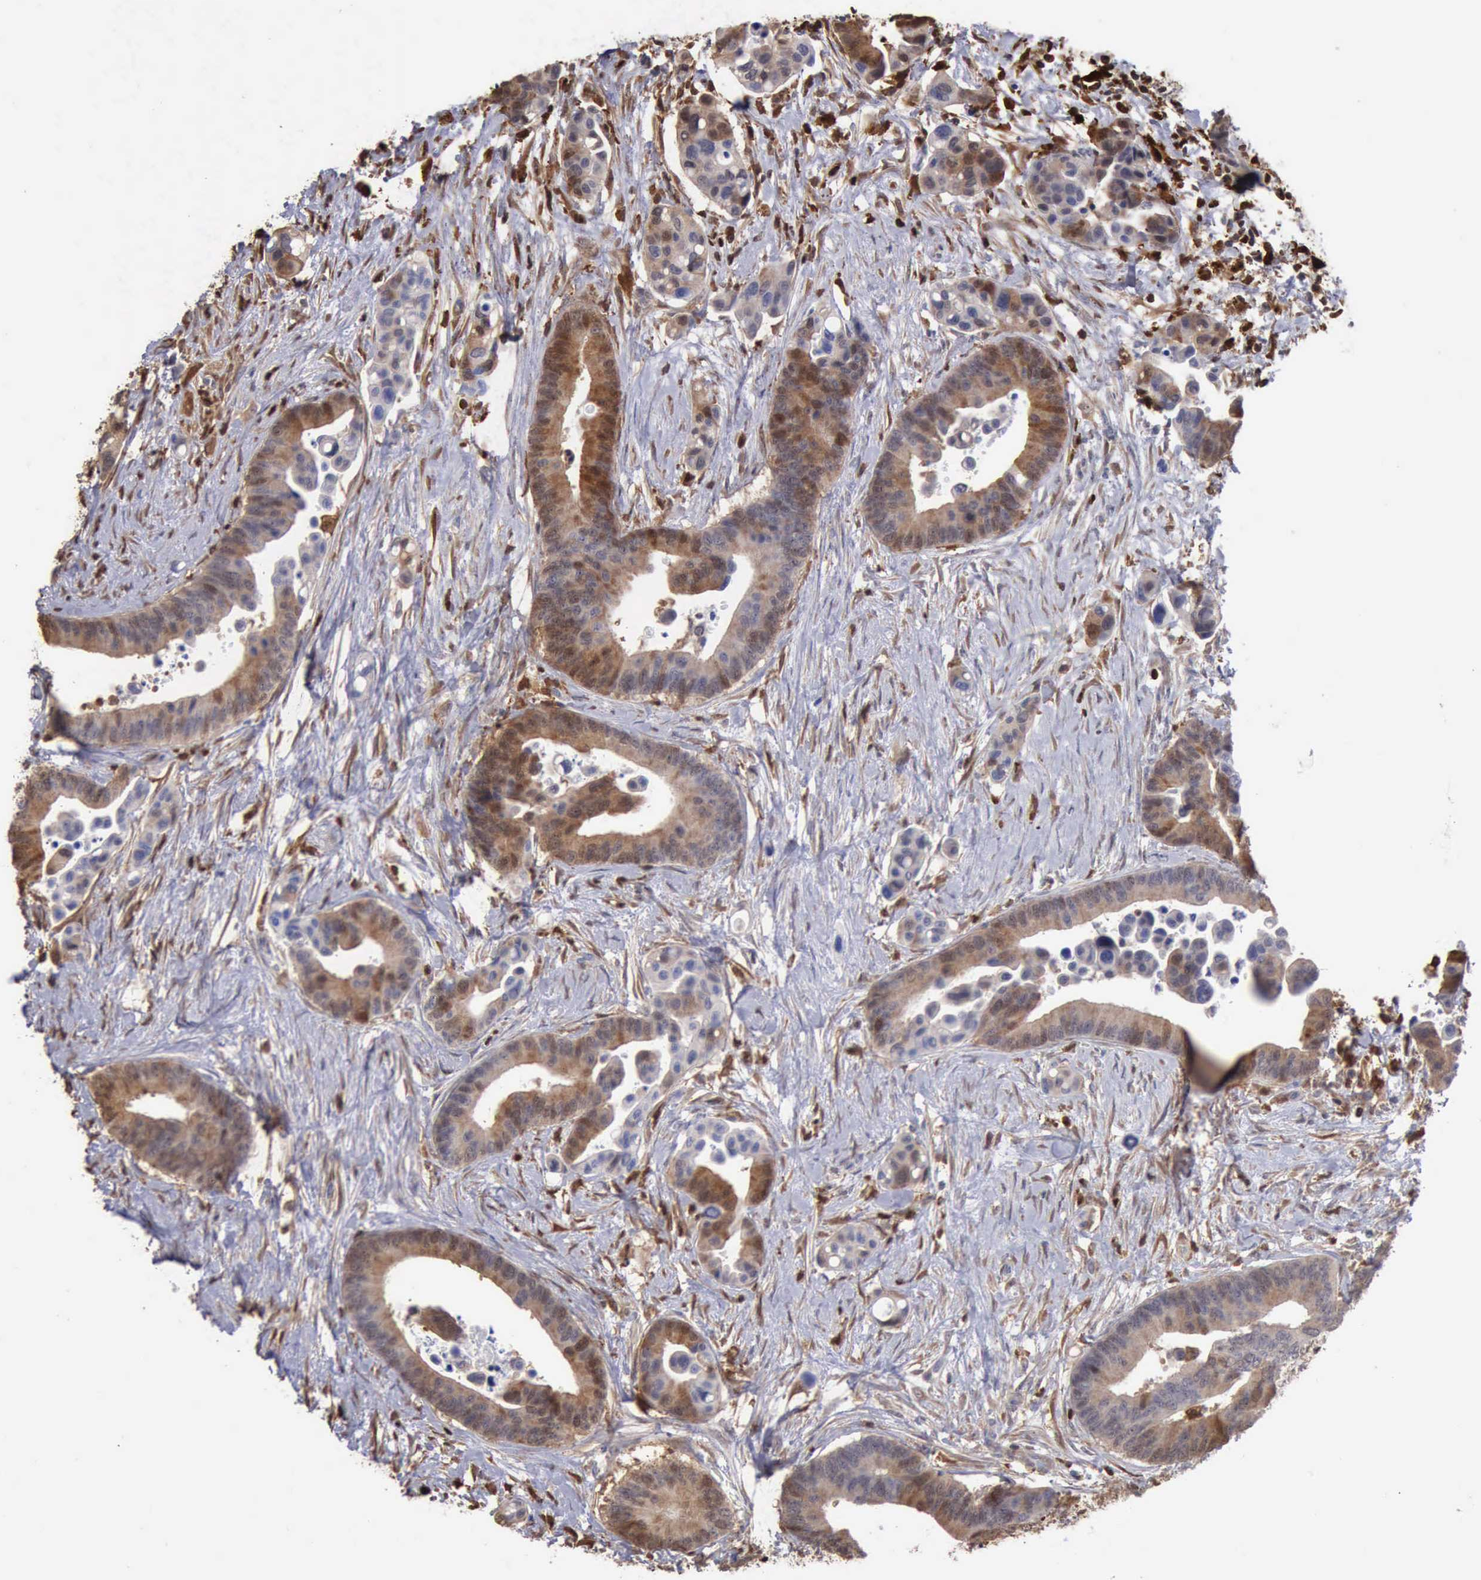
{"staining": {"intensity": "weak", "quantity": "25%-75%", "location": "cytoplasmic/membranous,nuclear"}, "tissue": "colorectal cancer", "cell_type": "Tumor cells", "image_type": "cancer", "snomed": [{"axis": "morphology", "description": "Adenocarcinoma, NOS"}, {"axis": "topography", "description": "Colon"}], "caption": "Tumor cells show weak cytoplasmic/membranous and nuclear expression in about 25%-75% of cells in colorectal cancer (adenocarcinoma). (brown staining indicates protein expression, while blue staining denotes nuclei).", "gene": "STAT1", "patient": {"sex": "male", "age": 82}}